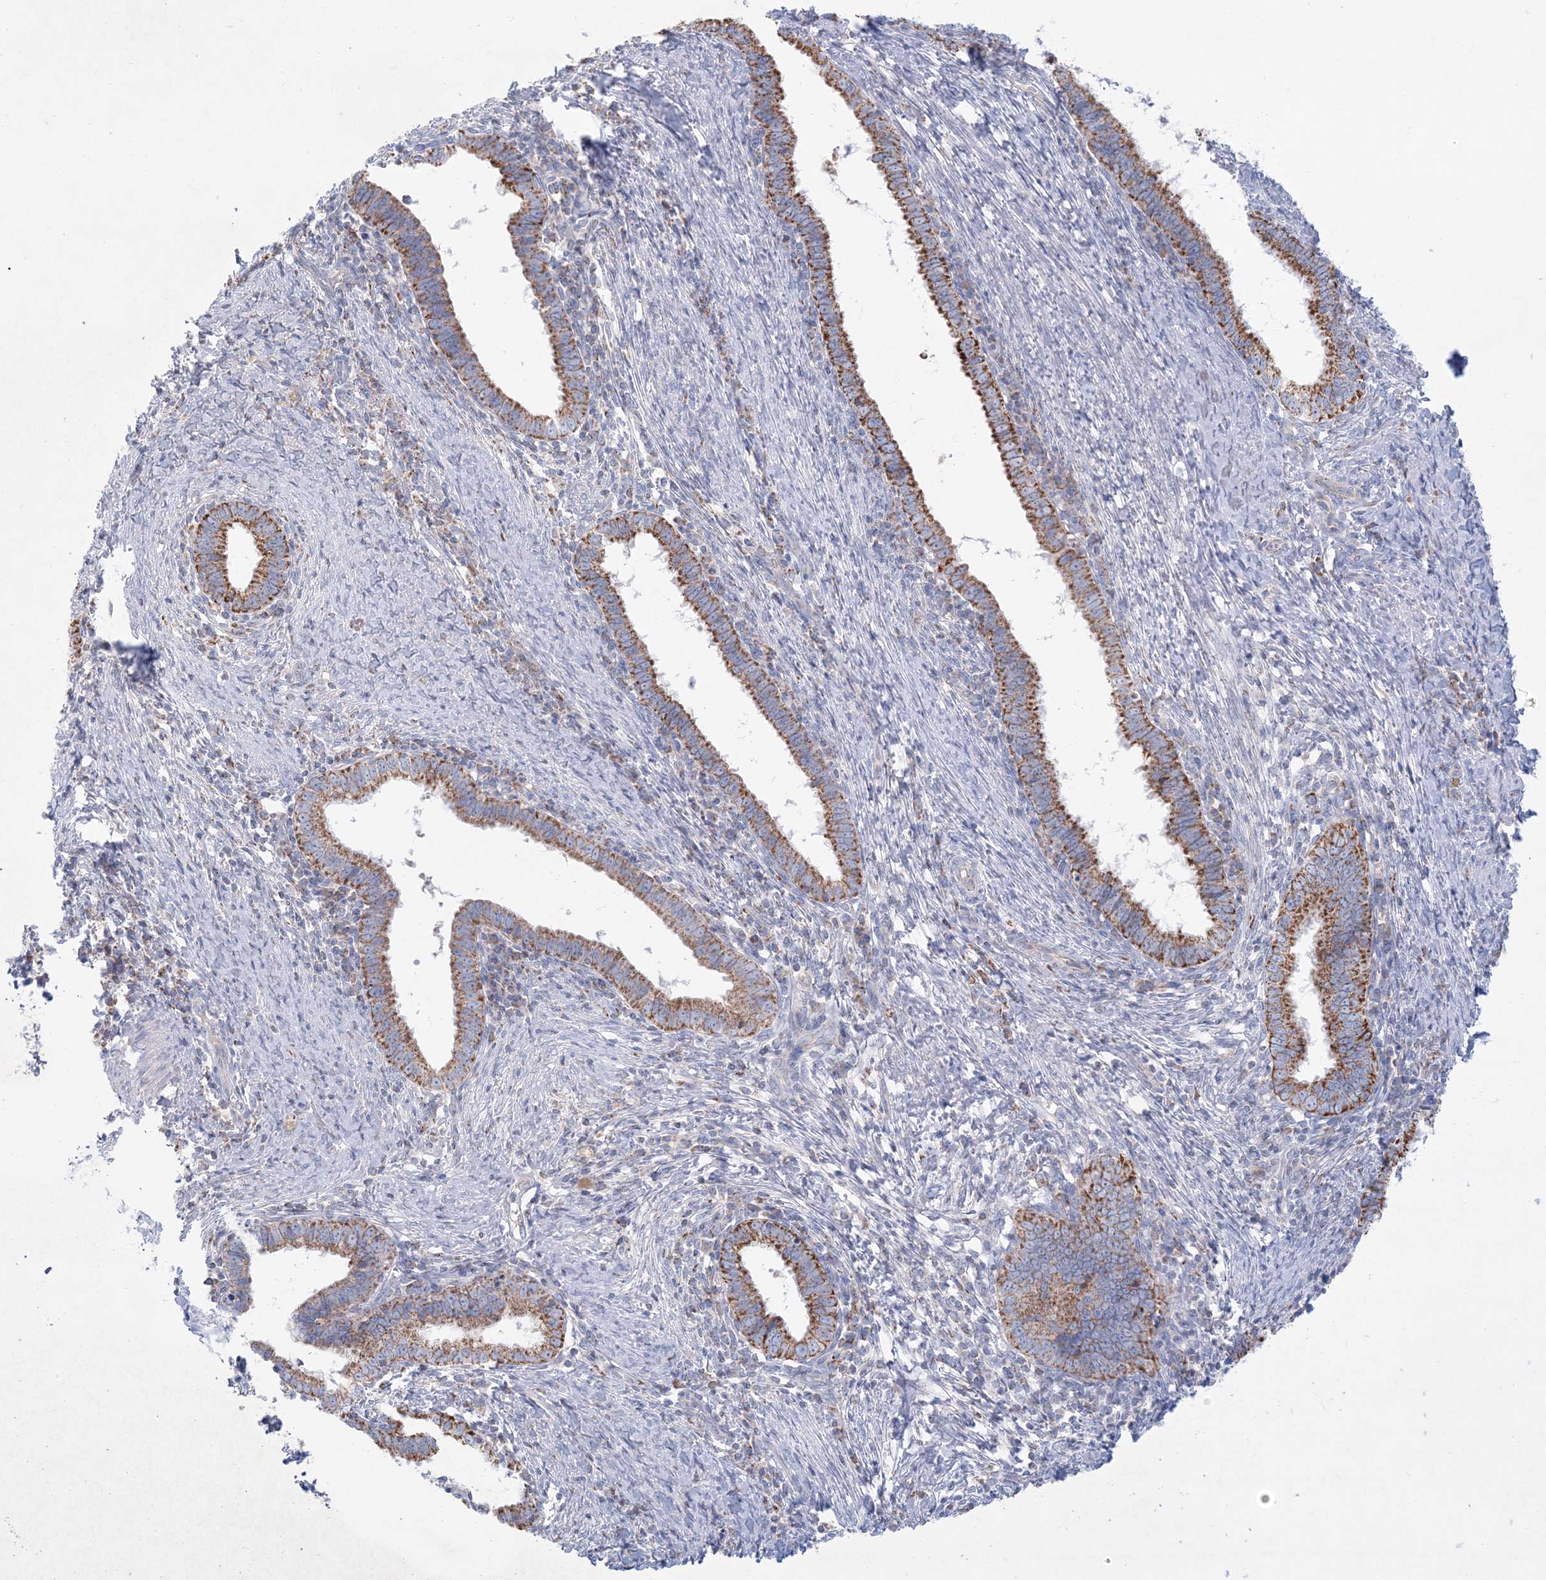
{"staining": {"intensity": "strong", "quantity": ">75%", "location": "cytoplasmic/membranous"}, "tissue": "cervical cancer", "cell_type": "Tumor cells", "image_type": "cancer", "snomed": [{"axis": "morphology", "description": "Adenocarcinoma, NOS"}, {"axis": "topography", "description": "Cervix"}], "caption": "Adenocarcinoma (cervical) stained with DAB (3,3'-diaminobenzidine) immunohistochemistry demonstrates high levels of strong cytoplasmic/membranous positivity in approximately >75% of tumor cells. (DAB = brown stain, brightfield microscopy at high magnification).", "gene": "KCTD6", "patient": {"sex": "female", "age": 36}}